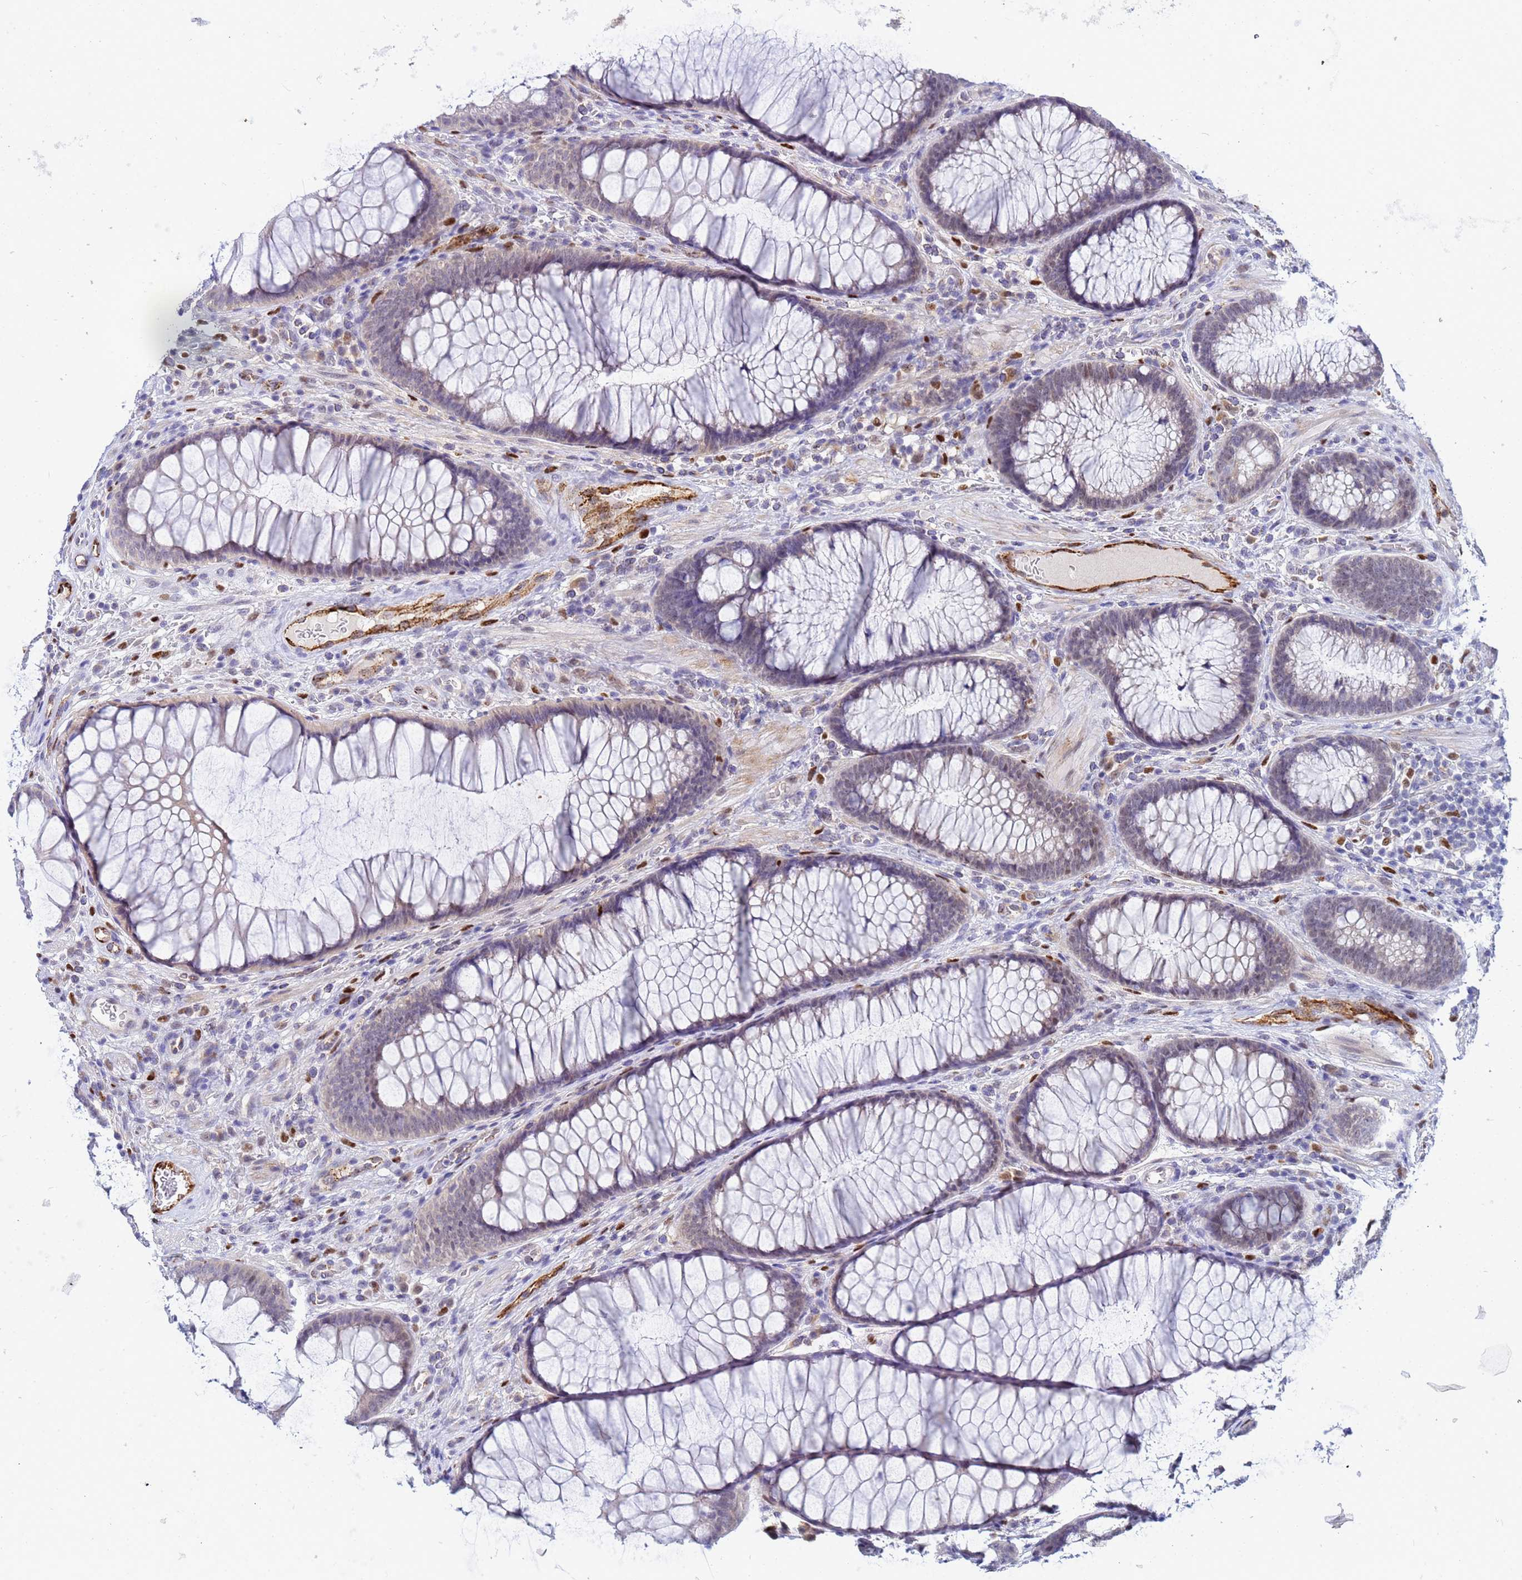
{"staining": {"intensity": "moderate", "quantity": "<25%", "location": "nuclear"}, "tissue": "colon", "cell_type": "Endothelial cells", "image_type": "normal", "snomed": [{"axis": "morphology", "description": "Normal tissue, NOS"}, {"axis": "topography", "description": "Colon"}], "caption": "The image displays staining of normal colon, revealing moderate nuclear protein positivity (brown color) within endothelial cells.", "gene": "SLC25A37", "patient": {"sex": "female", "age": 82}}